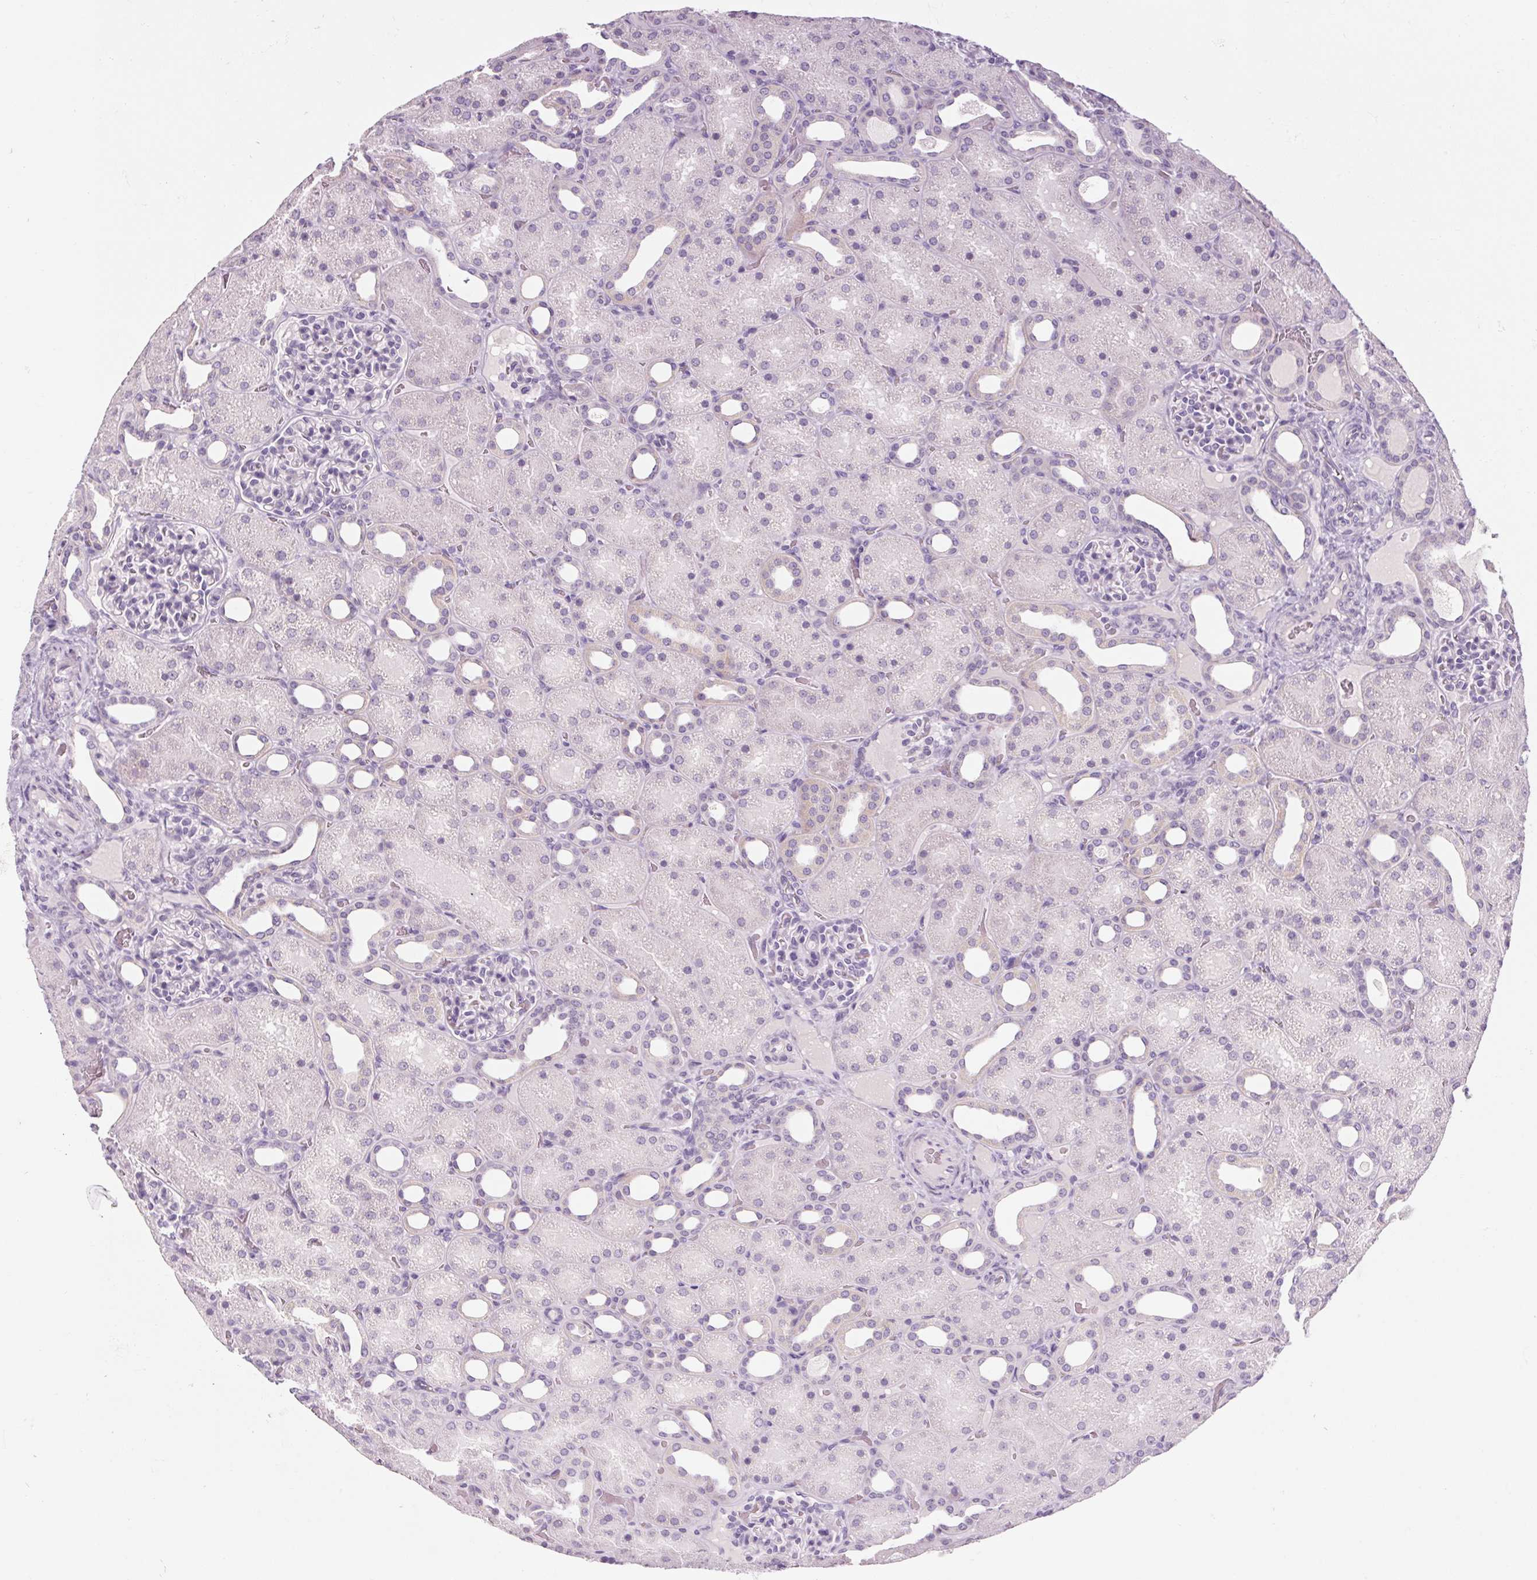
{"staining": {"intensity": "negative", "quantity": "none", "location": "none"}, "tissue": "kidney", "cell_type": "Cells in glomeruli", "image_type": "normal", "snomed": [{"axis": "morphology", "description": "Normal tissue, NOS"}, {"axis": "topography", "description": "Kidney"}], "caption": "The image displays no staining of cells in glomeruli in unremarkable kidney.", "gene": "RPTN", "patient": {"sex": "male", "age": 2}}